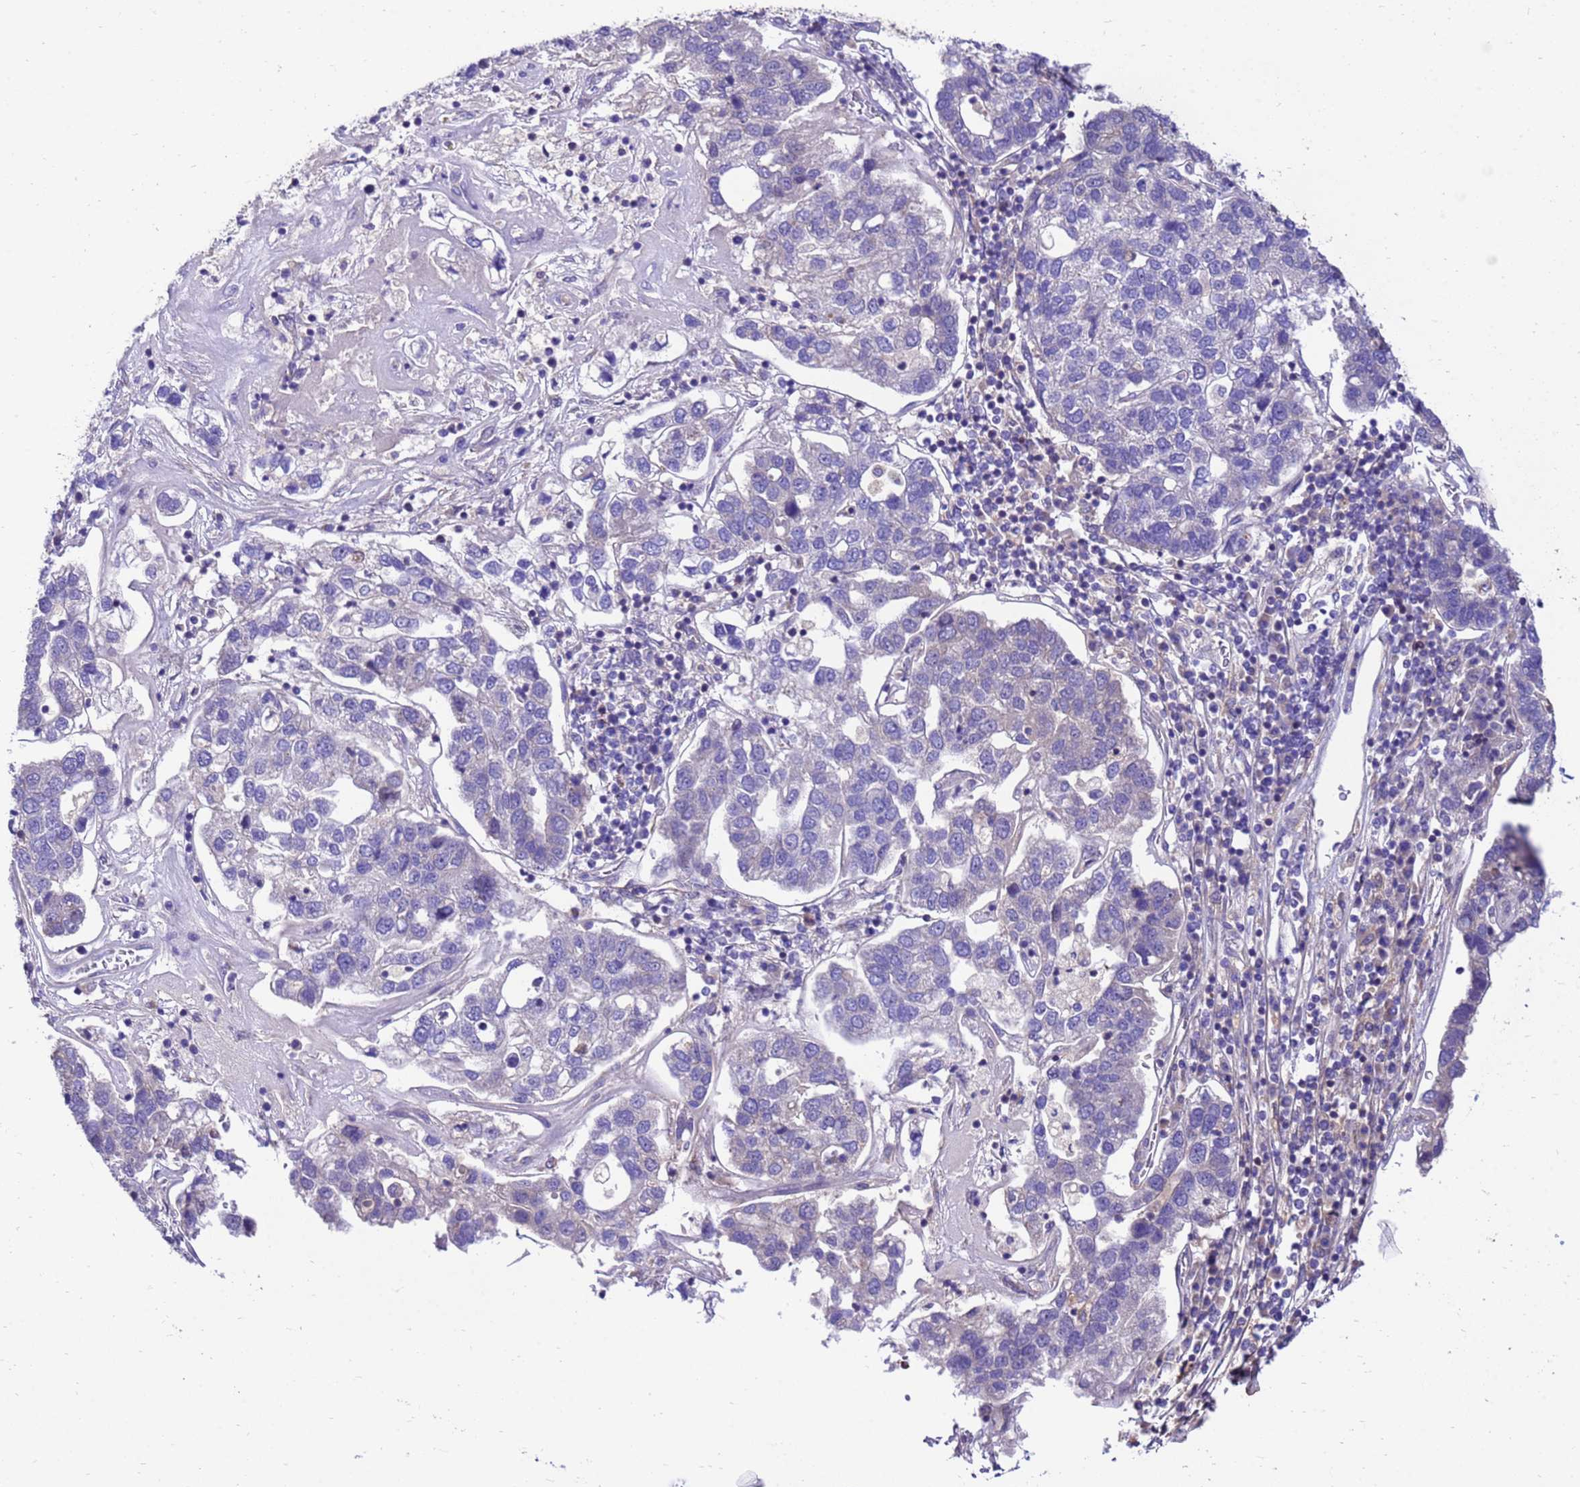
{"staining": {"intensity": "negative", "quantity": "none", "location": "none"}, "tissue": "pancreatic cancer", "cell_type": "Tumor cells", "image_type": "cancer", "snomed": [{"axis": "morphology", "description": "Adenocarcinoma, NOS"}, {"axis": "topography", "description": "Pancreas"}], "caption": "Tumor cells are negative for brown protein staining in adenocarcinoma (pancreatic). The staining was performed using DAB to visualize the protein expression in brown, while the nuclei were stained in blue with hematoxylin (Magnification: 20x).", "gene": "GET3", "patient": {"sex": "female", "age": 61}}